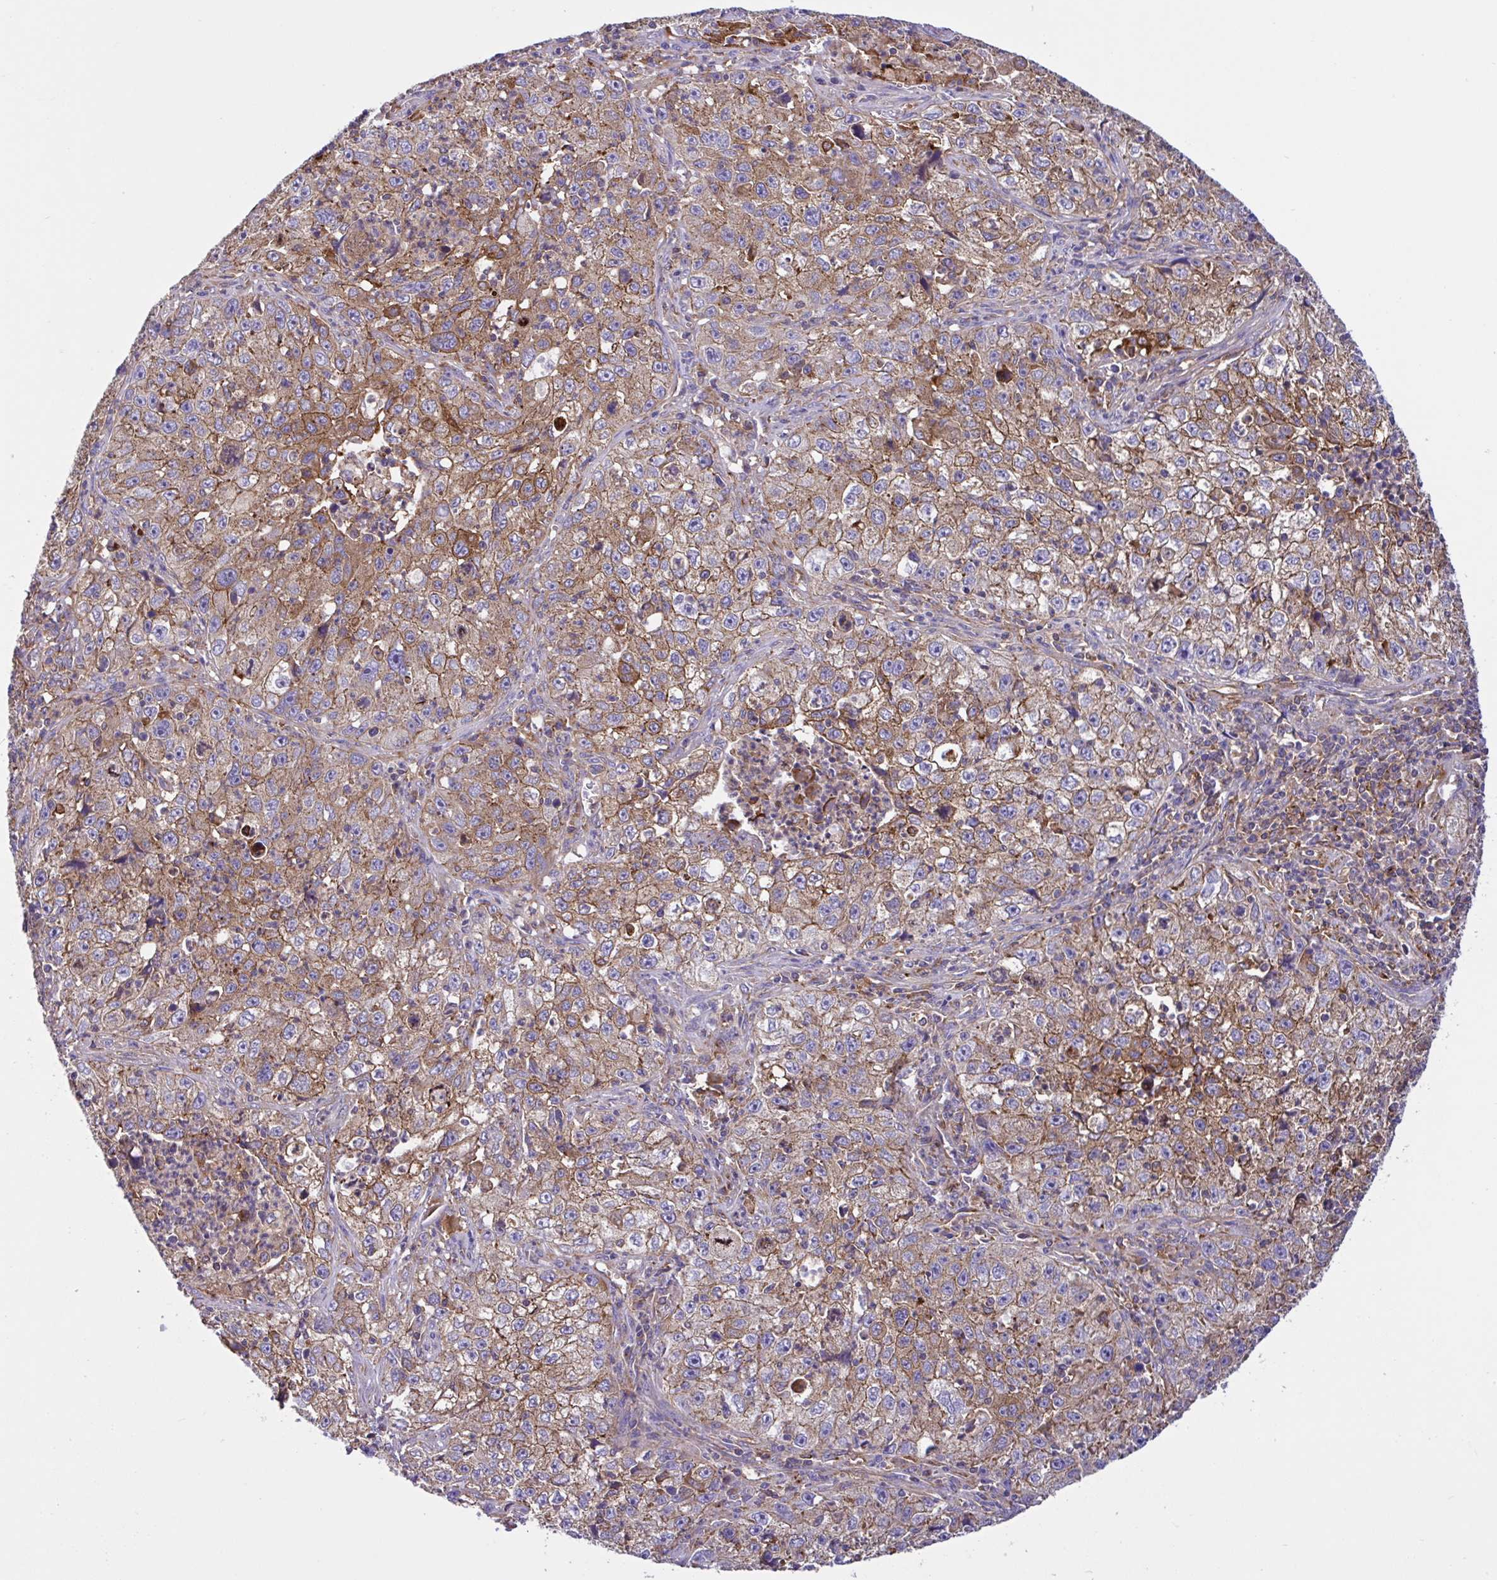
{"staining": {"intensity": "moderate", "quantity": ">75%", "location": "cytoplasmic/membranous"}, "tissue": "lung cancer", "cell_type": "Tumor cells", "image_type": "cancer", "snomed": [{"axis": "morphology", "description": "Squamous cell carcinoma, NOS"}, {"axis": "topography", "description": "Lung"}], "caption": "Protein expression analysis of human lung squamous cell carcinoma reveals moderate cytoplasmic/membranous expression in approximately >75% of tumor cells. Using DAB (brown) and hematoxylin (blue) stains, captured at high magnification using brightfield microscopy.", "gene": "OR51M1", "patient": {"sex": "male", "age": 71}}